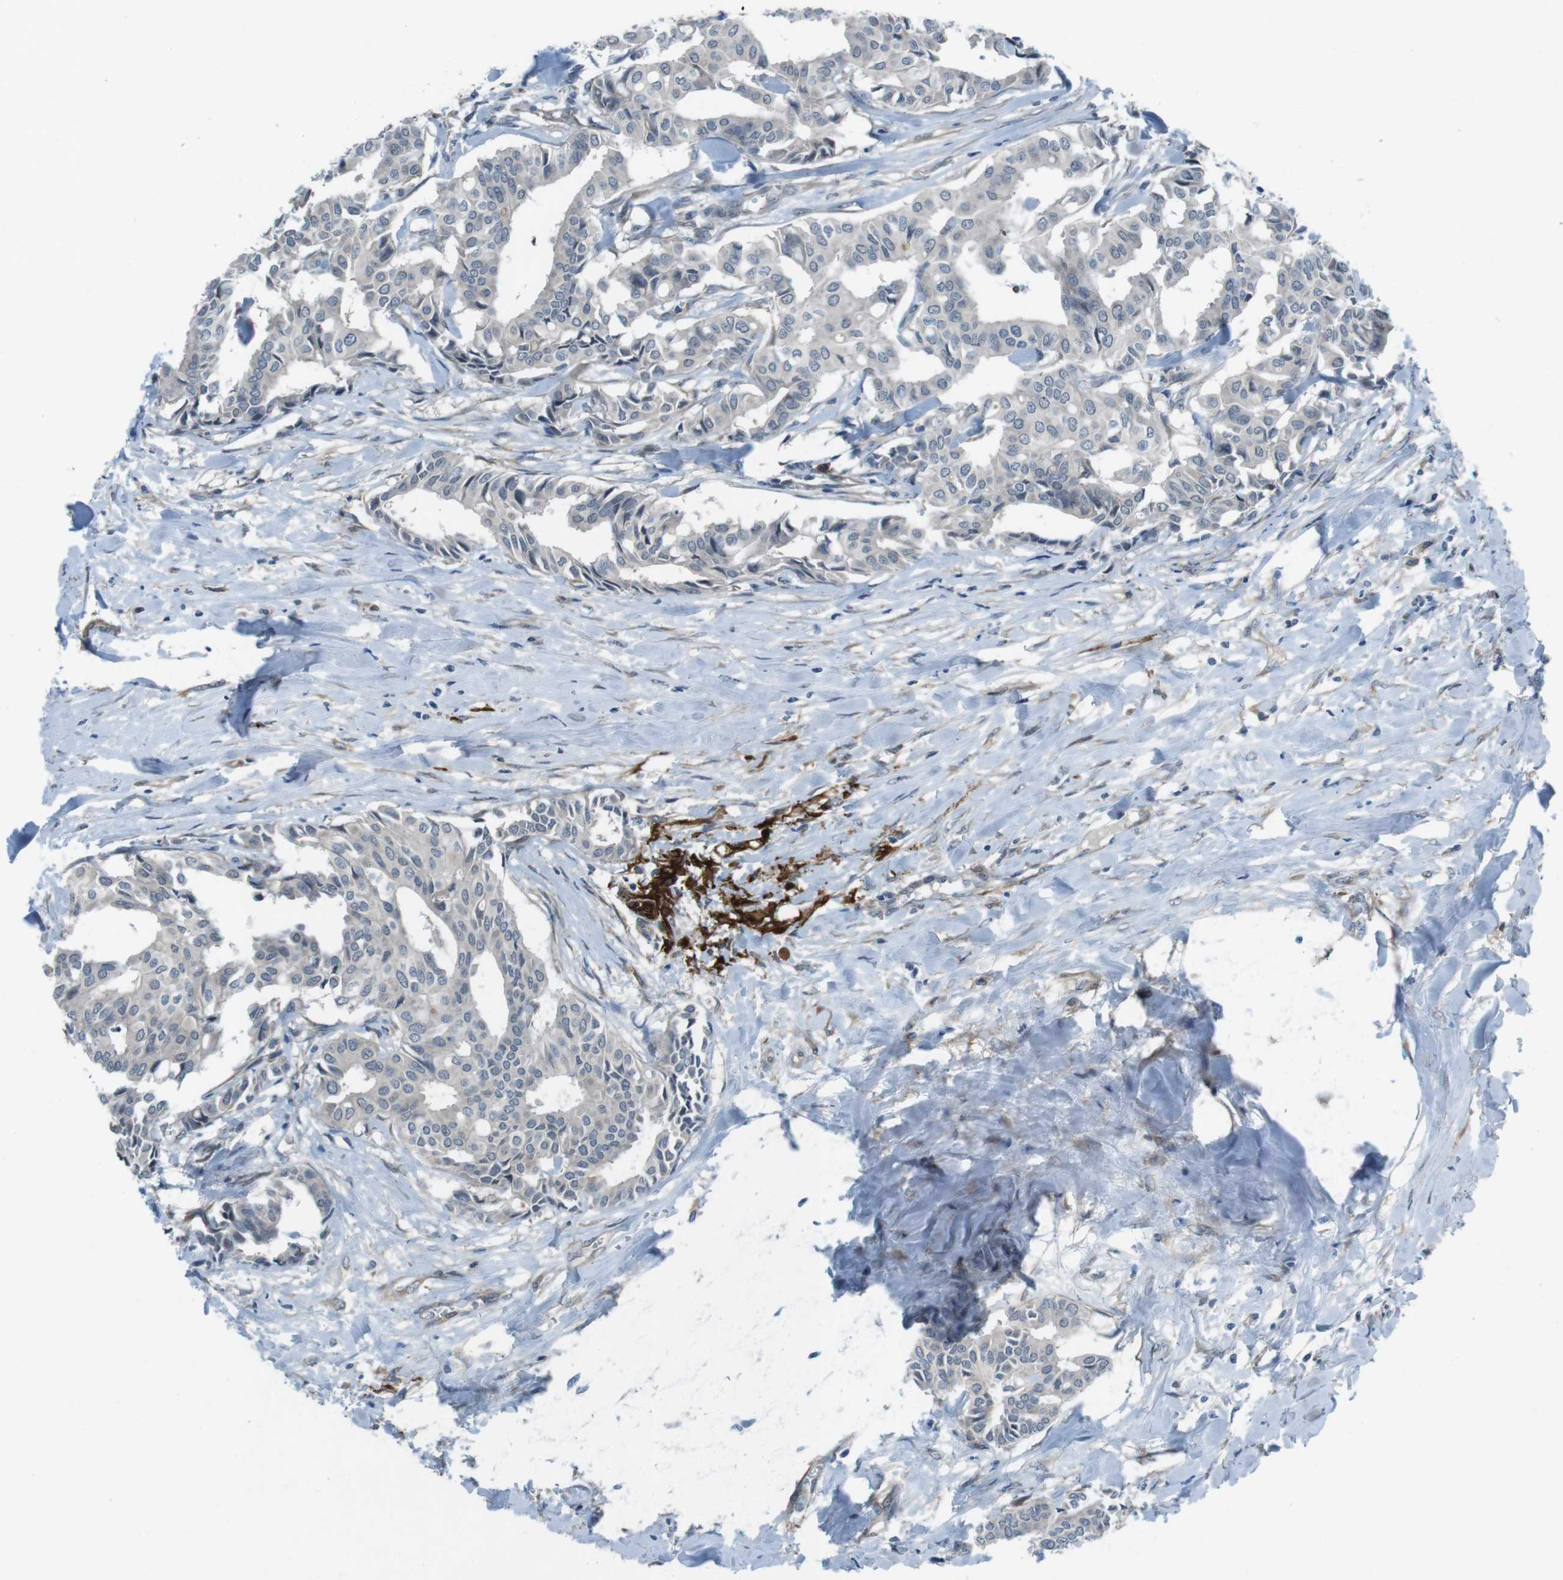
{"staining": {"intensity": "weak", "quantity": "<25%", "location": "cytoplasmic/membranous"}, "tissue": "head and neck cancer", "cell_type": "Tumor cells", "image_type": "cancer", "snomed": [{"axis": "morphology", "description": "Adenocarcinoma, NOS"}, {"axis": "topography", "description": "Salivary gland"}, {"axis": "topography", "description": "Head-Neck"}], "caption": "This histopathology image is of head and neck cancer stained with IHC to label a protein in brown with the nuclei are counter-stained blue. There is no expression in tumor cells.", "gene": "ANK2", "patient": {"sex": "female", "age": 59}}